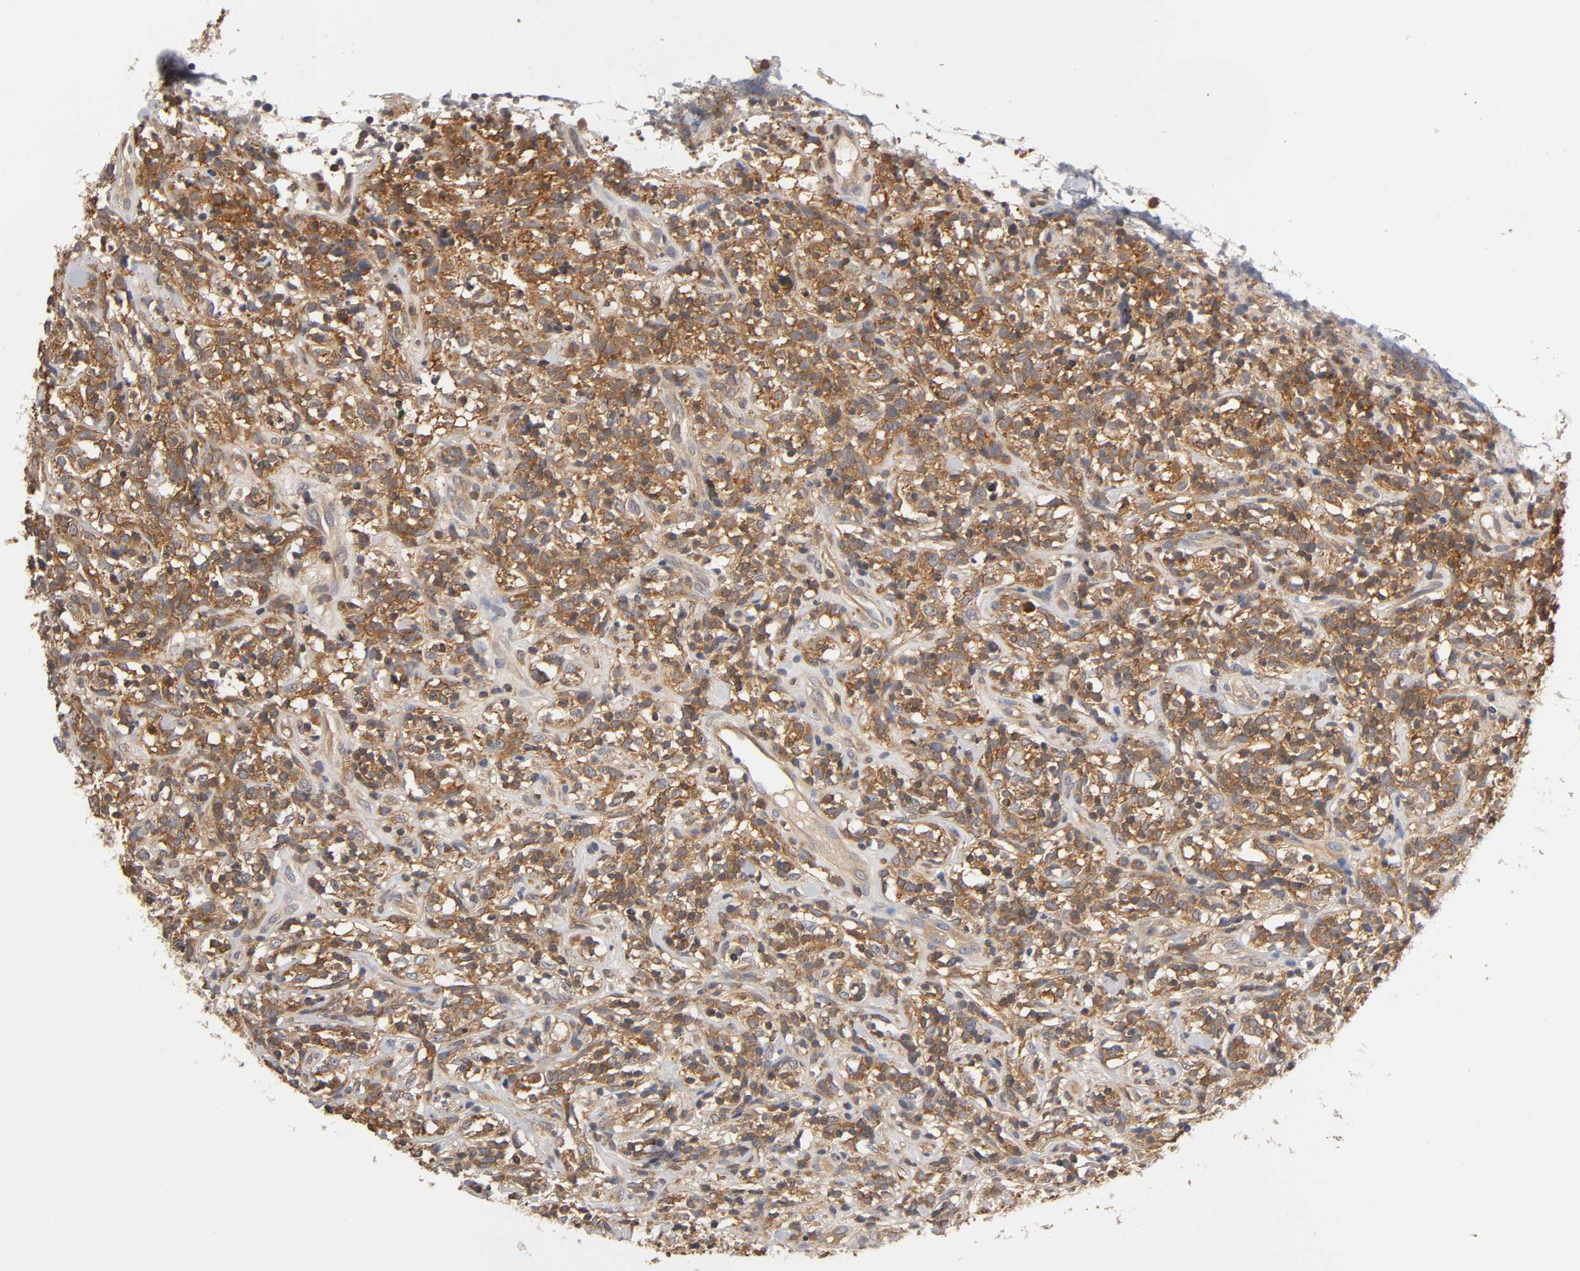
{"staining": {"intensity": "strong", "quantity": ">75%", "location": "cytoplasmic/membranous"}, "tissue": "lymphoma", "cell_type": "Tumor cells", "image_type": "cancer", "snomed": [{"axis": "morphology", "description": "Malignant lymphoma, non-Hodgkin's type, High grade"}, {"axis": "topography", "description": "Lymph node"}], "caption": "High-grade malignant lymphoma, non-Hodgkin's type stained with a protein marker demonstrates strong staining in tumor cells.", "gene": "ACTR2", "patient": {"sex": "female", "age": 73}}